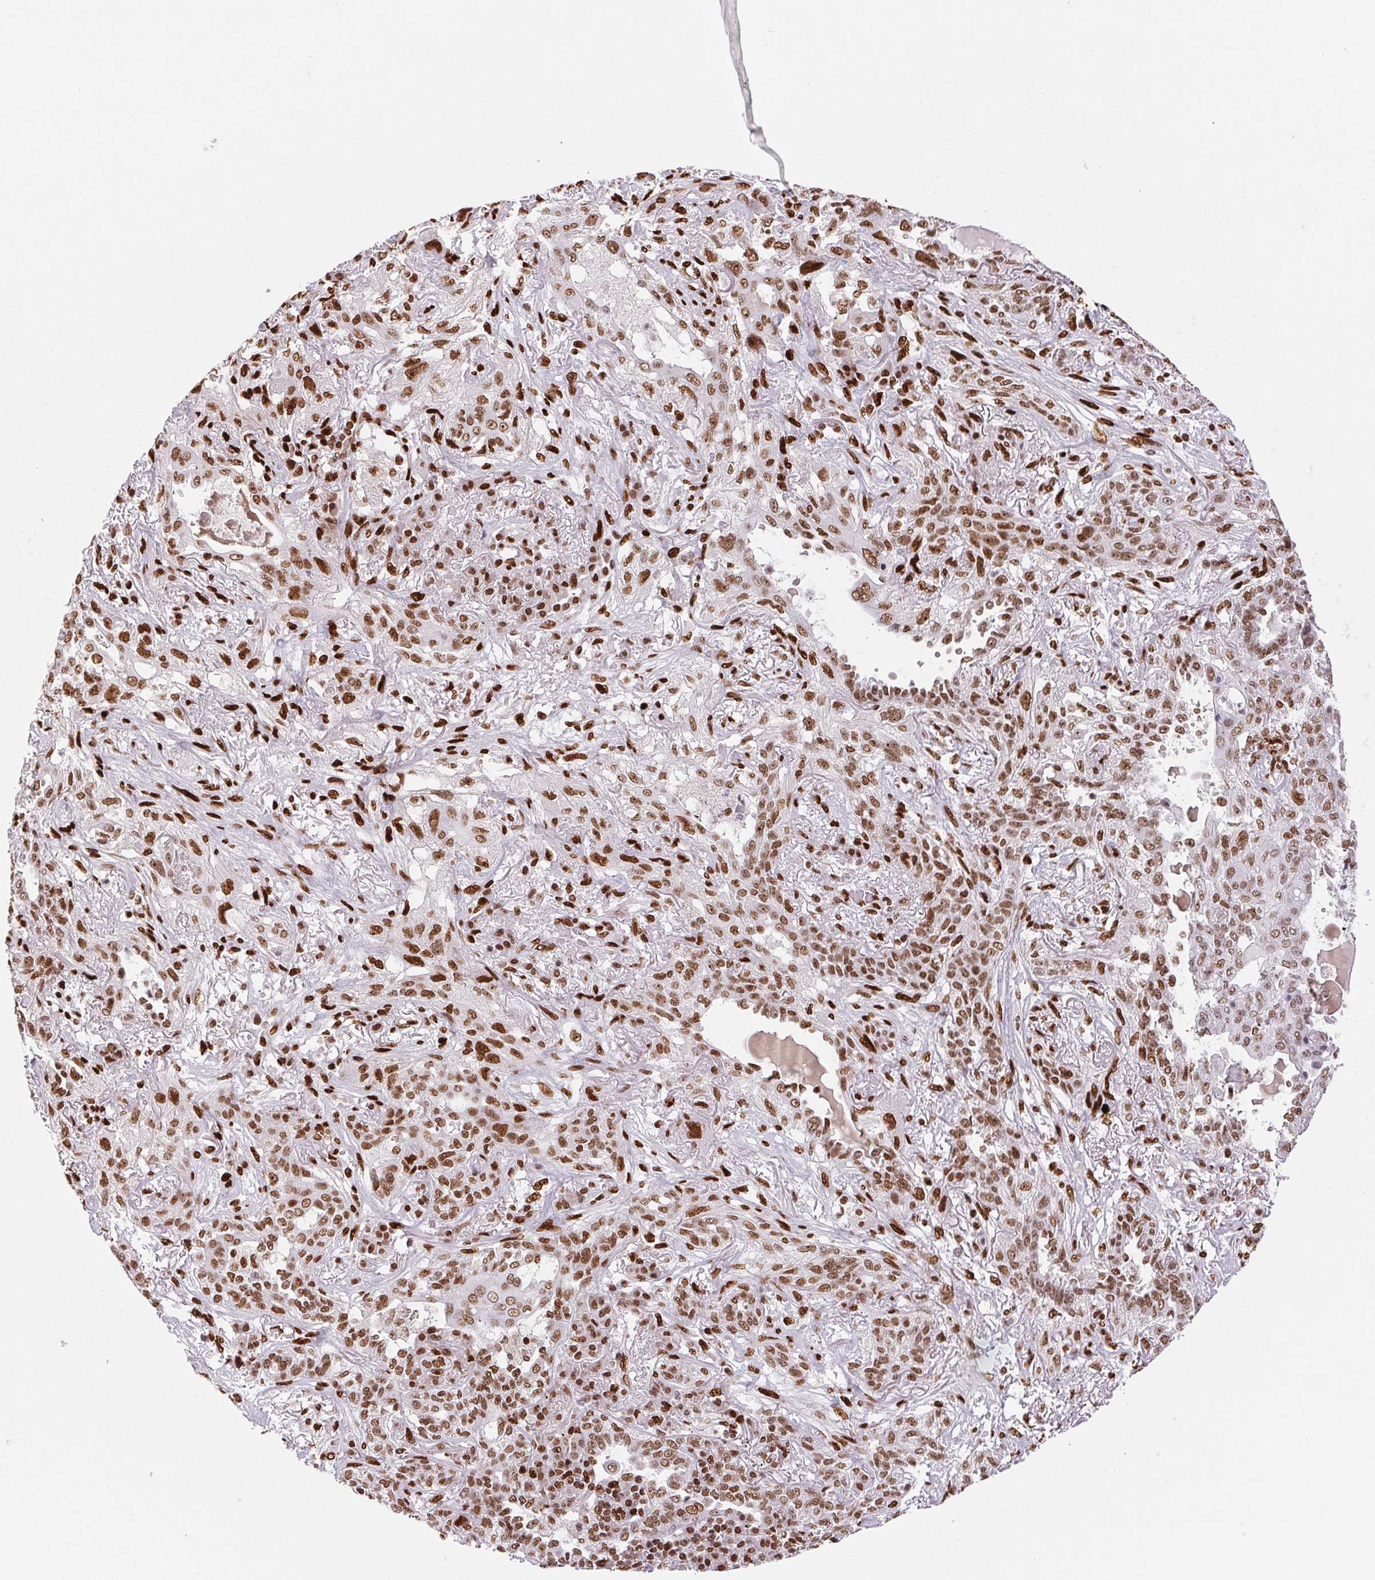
{"staining": {"intensity": "moderate", "quantity": ">75%", "location": "nuclear"}, "tissue": "lung cancer", "cell_type": "Tumor cells", "image_type": "cancer", "snomed": [{"axis": "morphology", "description": "Squamous cell carcinoma, NOS"}, {"axis": "topography", "description": "Lung"}], "caption": "Immunohistochemistry (IHC) staining of lung cancer (squamous cell carcinoma), which shows medium levels of moderate nuclear expression in about >75% of tumor cells indicating moderate nuclear protein positivity. The staining was performed using DAB (3,3'-diaminobenzidine) (brown) for protein detection and nuclei were counterstained in hematoxylin (blue).", "gene": "ZNF80", "patient": {"sex": "female", "age": 70}}